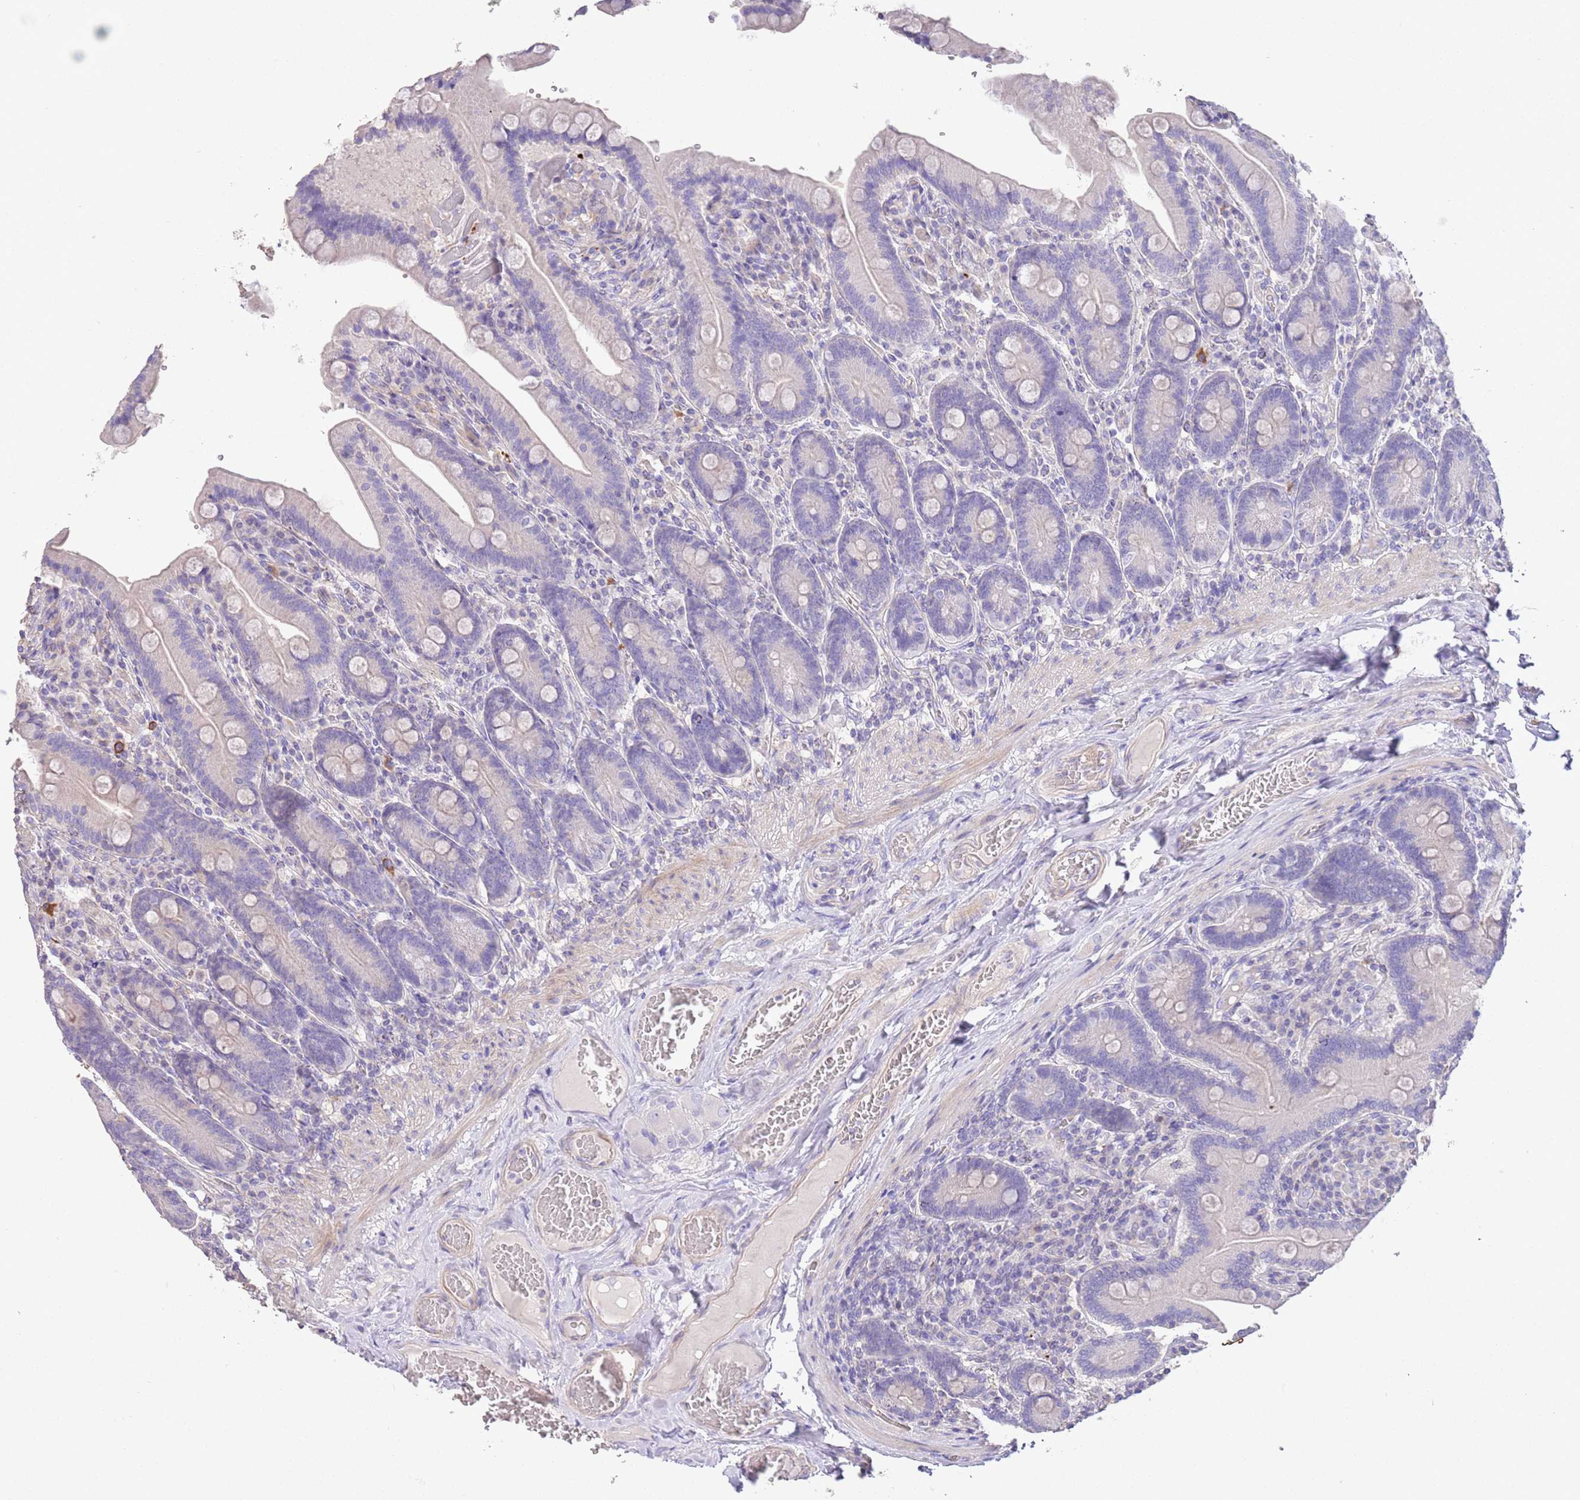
{"staining": {"intensity": "negative", "quantity": "none", "location": "none"}, "tissue": "duodenum", "cell_type": "Glandular cells", "image_type": "normal", "snomed": [{"axis": "morphology", "description": "Normal tissue, NOS"}, {"axis": "topography", "description": "Duodenum"}], "caption": "Histopathology image shows no protein expression in glandular cells of unremarkable duodenum.", "gene": "SFTPA1", "patient": {"sex": "female", "age": 62}}